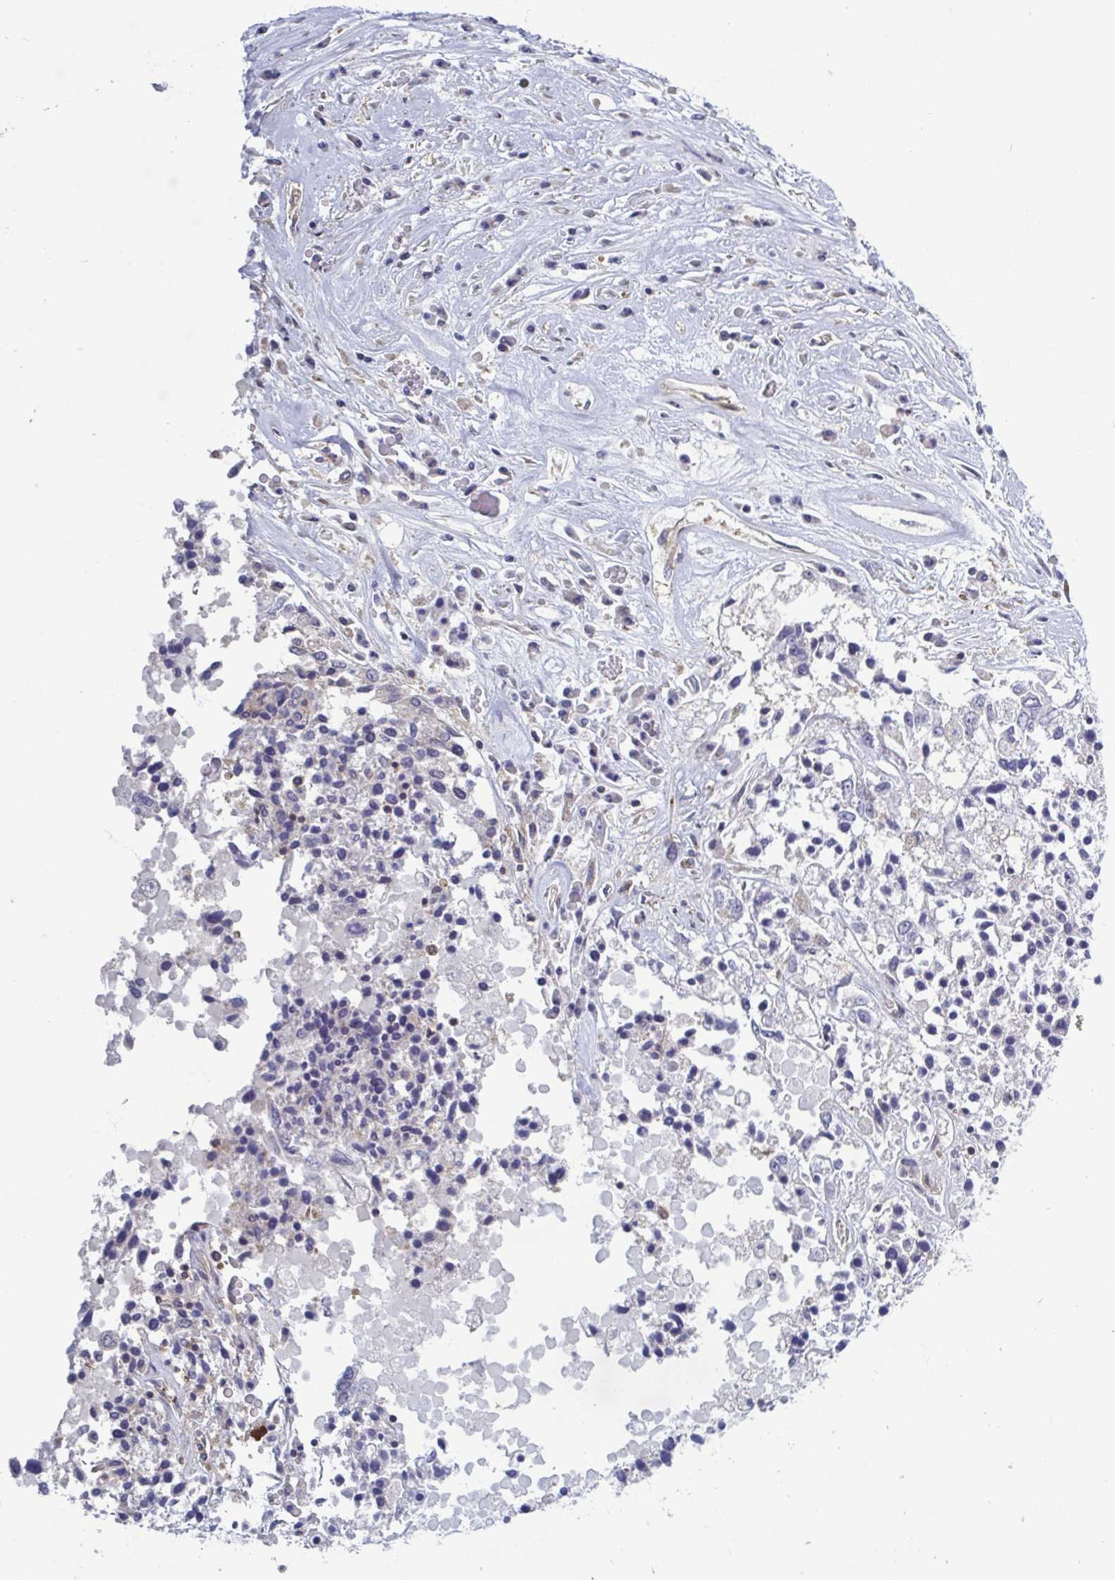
{"staining": {"intensity": "negative", "quantity": "none", "location": "none"}, "tissue": "ovarian cancer", "cell_type": "Tumor cells", "image_type": "cancer", "snomed": [{"axis": "morphology", "description": "Carcinoma, endometroid"}, {"axis": "topography", "description": "Ovary"}], "caption": "Human ovarian cancer (endometroid carcinoma) stained for a protein using IHC demonstrates no staining in tumor cells.", "gene": "LRRC38", "patient": {"sex": "female", "age": 62}}